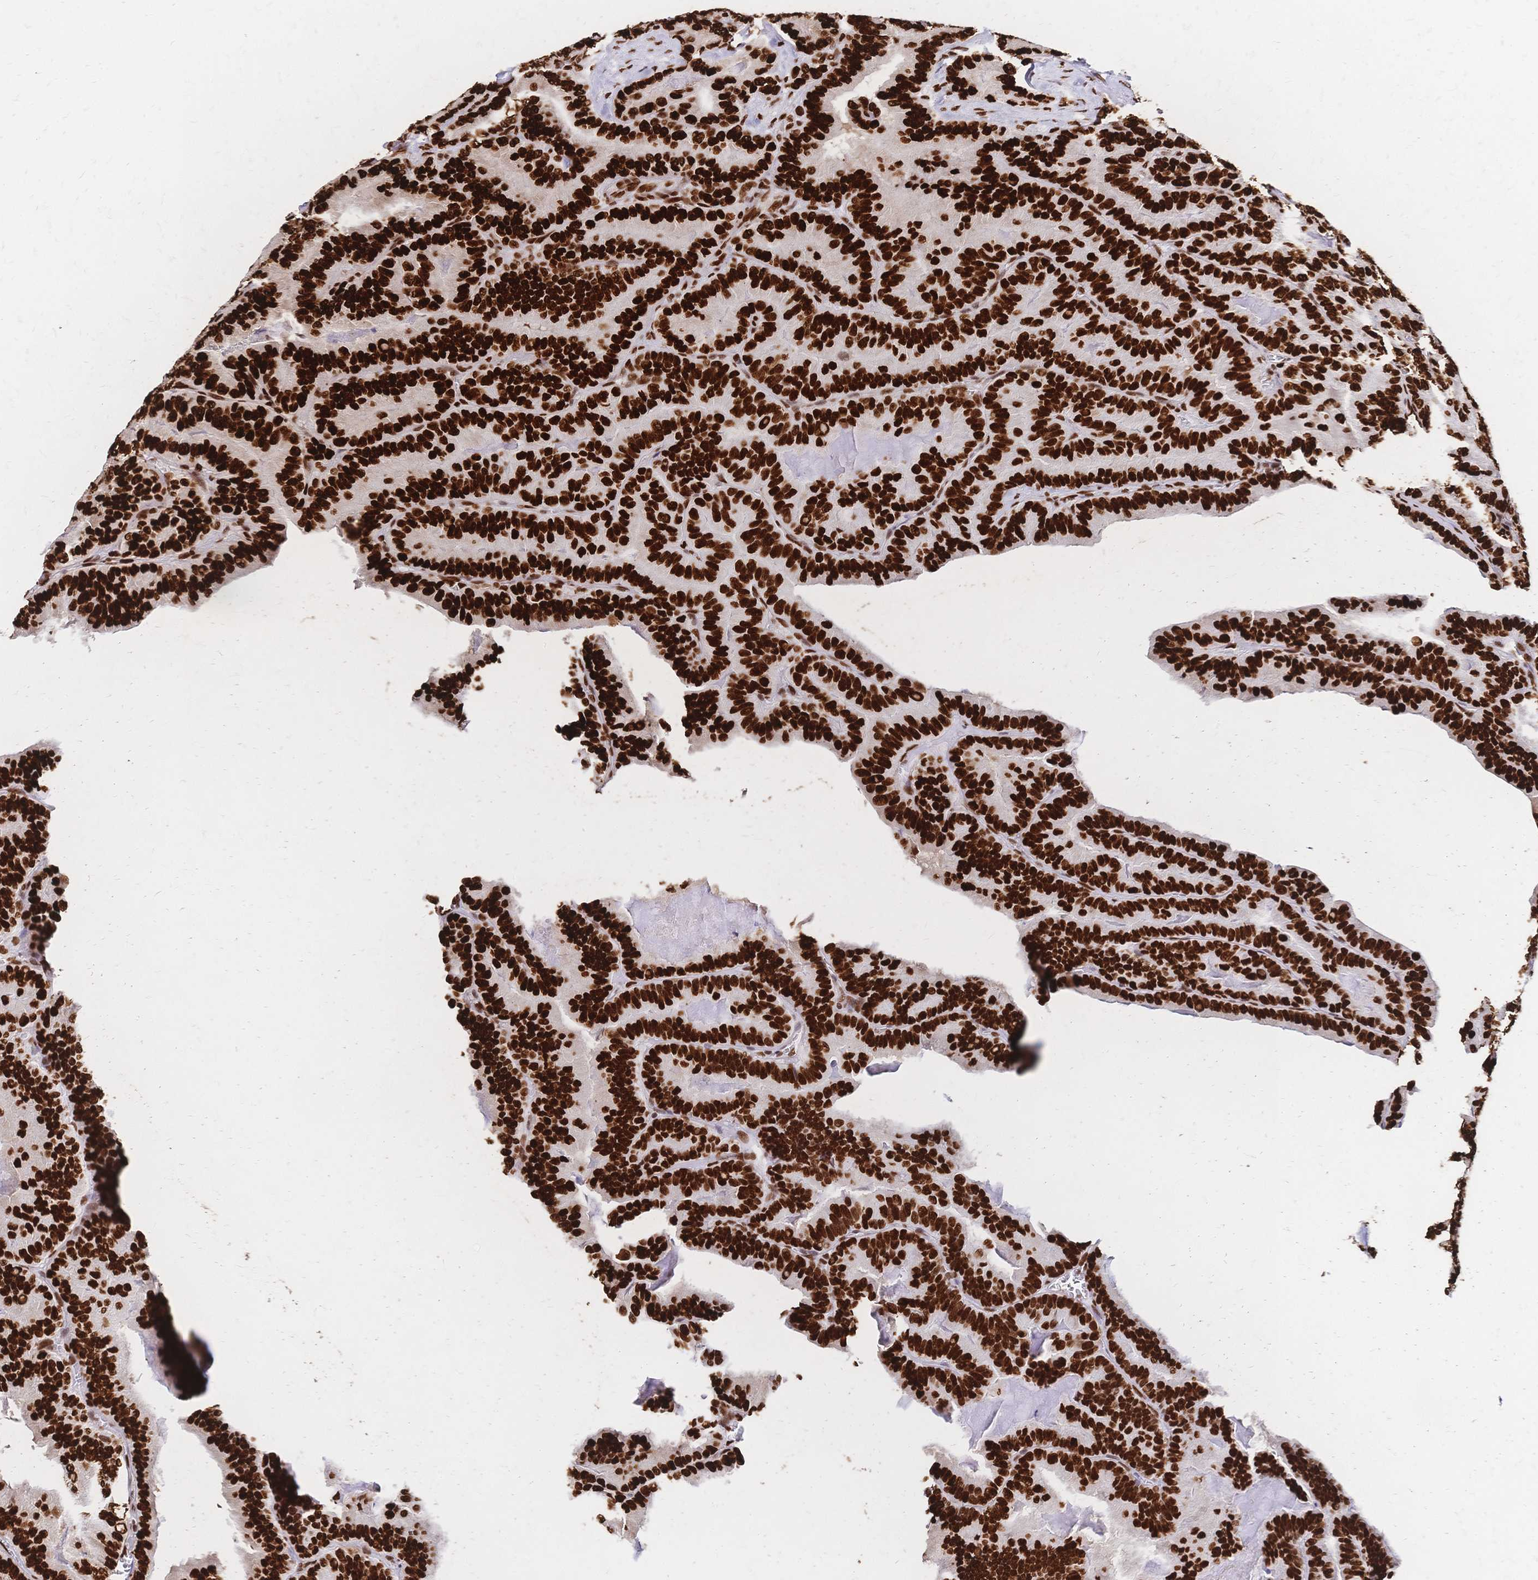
{"staining": {"intensity": "strong", "quantity": ">75%", "location": "nuclear"}, "tissue": "thyroid cancer", "cell_type": "Tumor cells", "image_type": "cancer", "snomed": [{"axis": "morphology", "description": "Papillary adenocarcinoma, NOS"}, {"axis": "topography", "description": "Thyroid gland"}], "caption": "Tumor cells display high levels of strong nuclear expression in approximately >75% of cells in human papillary adenocarcinoma (thyroid).", "gene": "HDGF", "patient": {"sex": "female", "age": 75}}